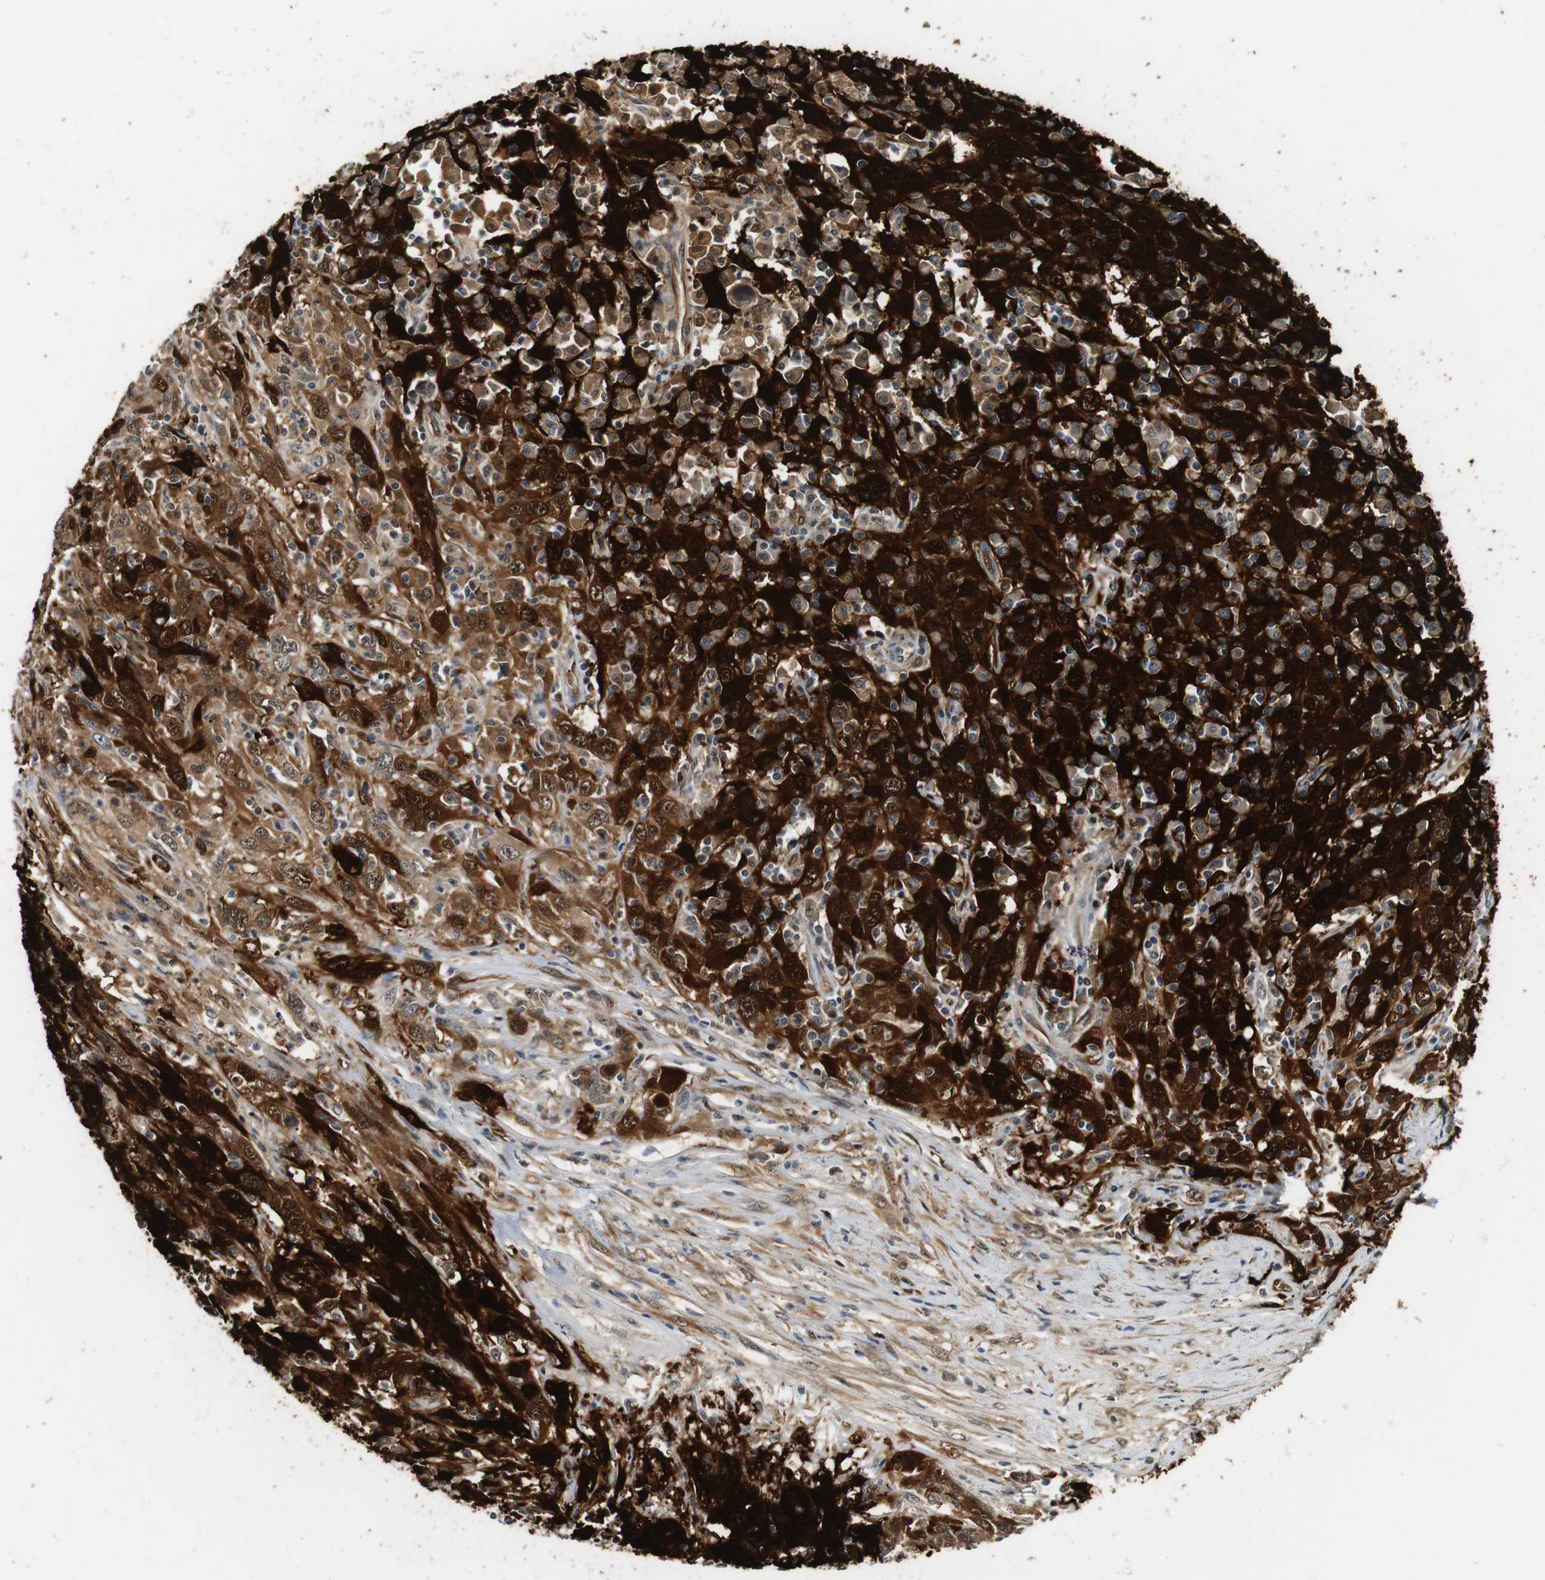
{"staining": {"intensity": "strong", "quantity": ">75%", "location": "cytoplasmic/membranous,nuclear"}, "tissue": "cervical cancer", "cell_type": "Tumor cells", "image_type": "cancer", "snomed": [{"axis": "morphology", "description": "Squamous cell carcinoma, NOS"}, {"axis": "topography", "description": "Cervix"}], "caption": "Human squamous cell carcinoma (cervical) stained for a protein (brown) exhibits strong cytoplasmic/membranous and nuclear positive expression in approximately >75% of tumor cells.", "gene": "LXN", "patient": {"sex": "female", "age": 46}}